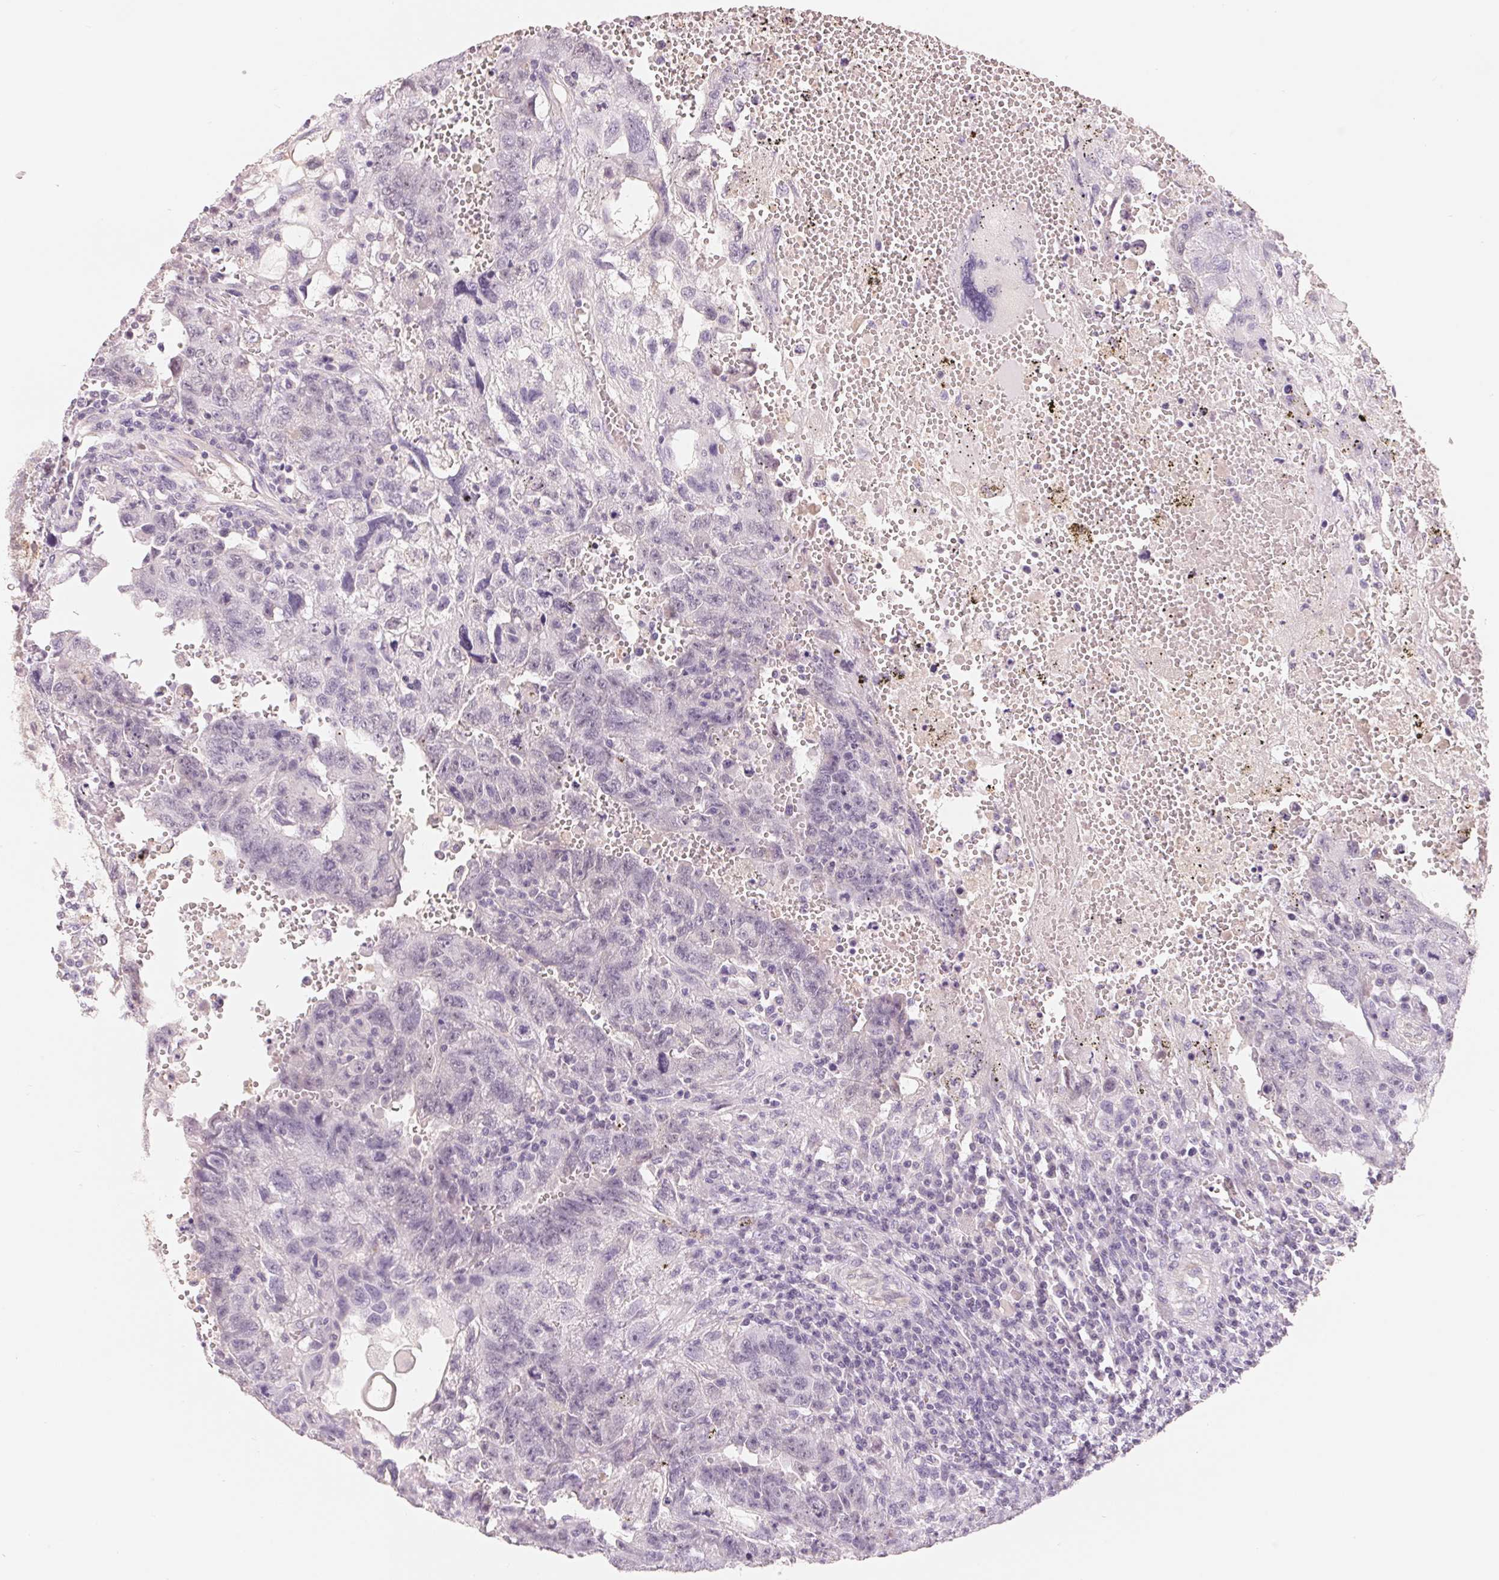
{"staining": {"intensity": "negative", "quantity": "none", "location": "none"}, "tissue": "testis cancer", "cell_type": "Tumor cells", "image_type": "cancer", "snomed": [{"axis": "morphology", "description": "Carcinoma, Embryonal, NOS"}, {"axis": "topography", "description": "Testis"}], "caption": "DAB (3,3'-diaminobenzidine) immunohistochemical staining of embryonal carcinoma (testis) reveals no significant staining in tumor cells.", "gene": "CFHR2", "patient": {"sex": "male", "age": 26}}